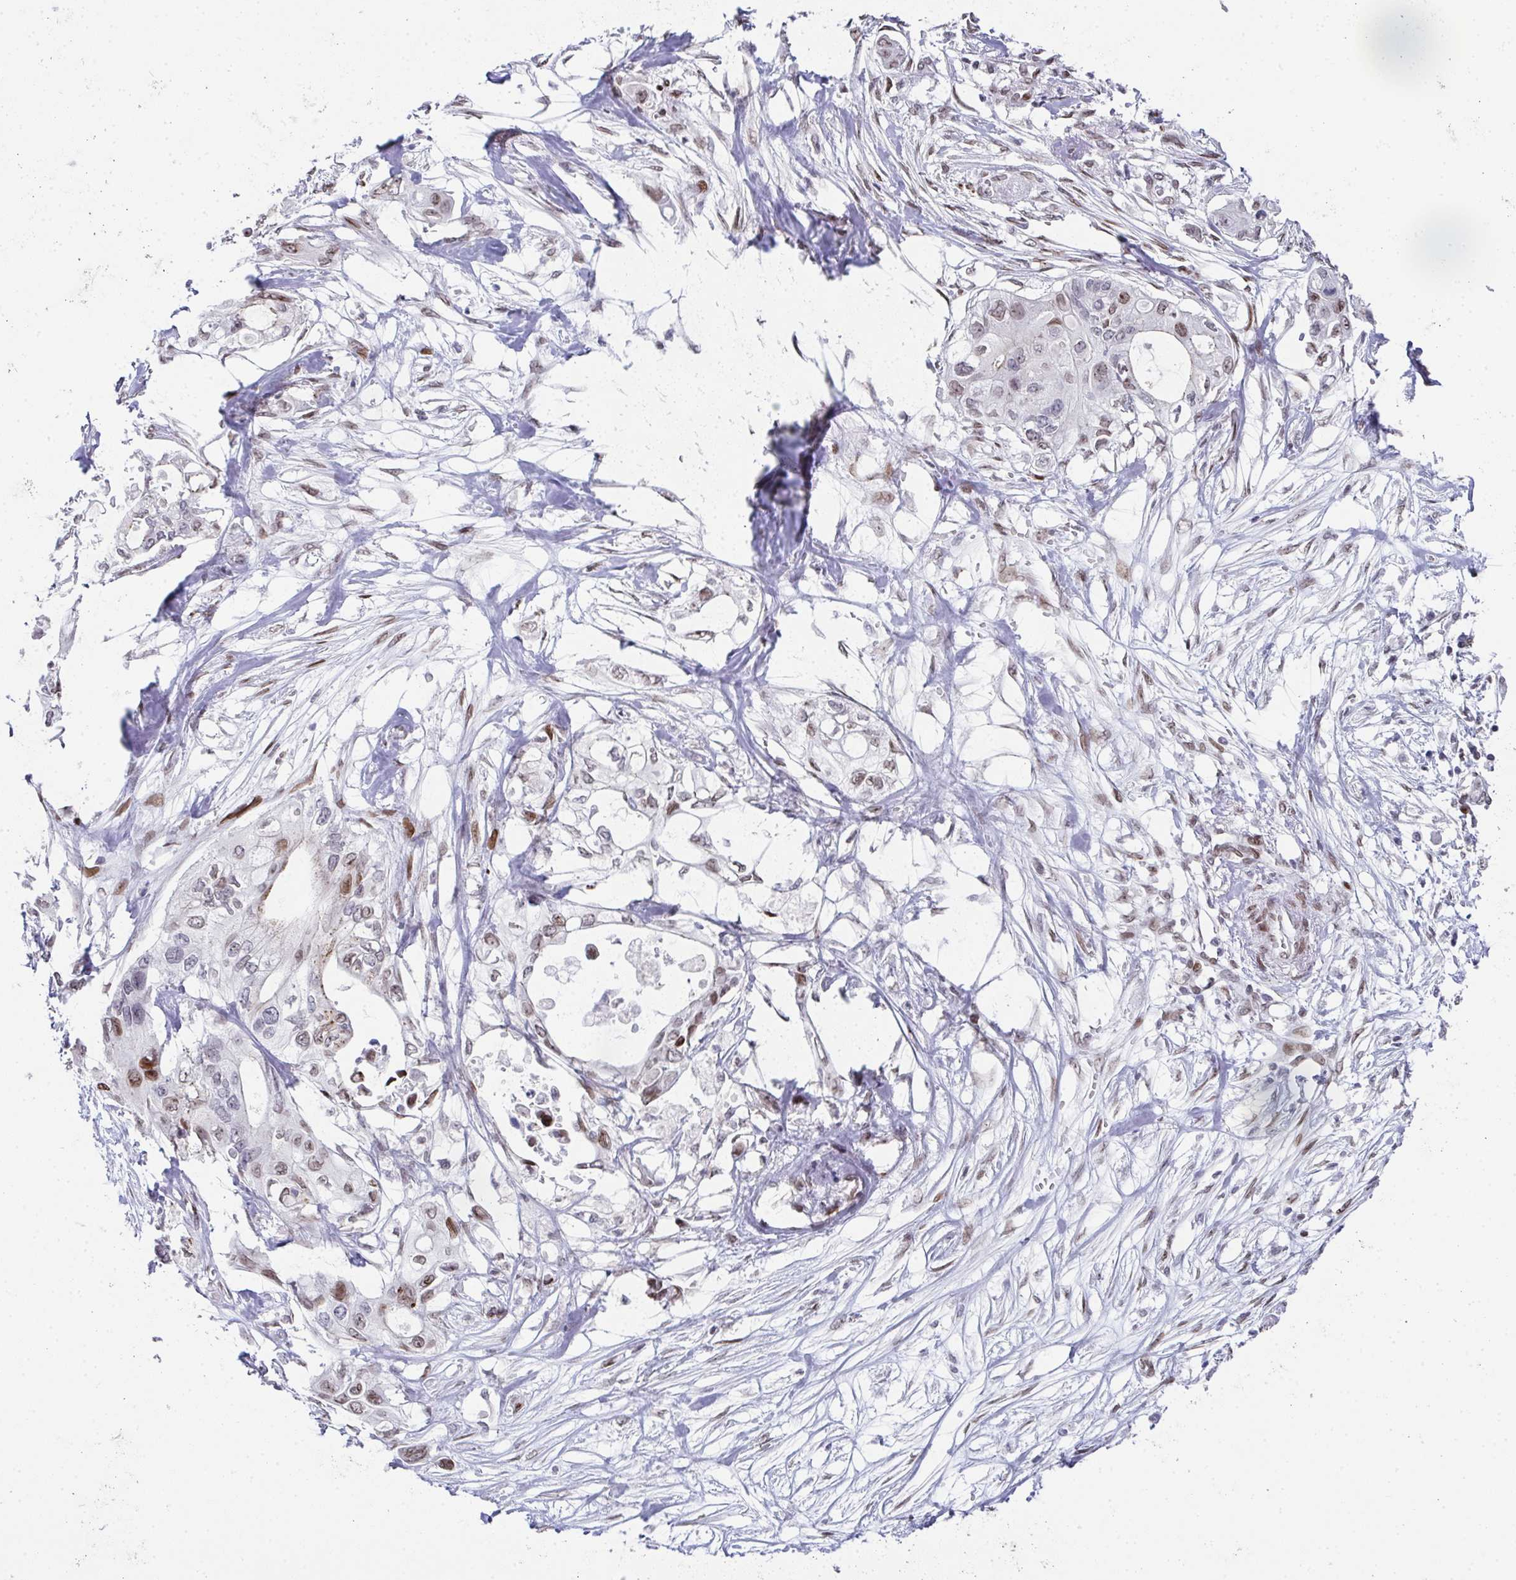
{"staining": {"intensity": "moderate", "quantity": "<25%", "location": "nuclear"}, "tissue": "pancreatic cancer", "cell_type": "Tumor cells", "image_type": "cancer", "snomed": [{"axis": "morphology", "description": "Adenocarcinoma, NOS"}, {"axis": "topography", "description": "Pancreas"}], "caption": "Moderate nuclear expression for a protein is appreciated in approximately <25% of tumor cells of pancreatic cancer (adenocarcinoma) using immunohistochemistry.", "gene": "RB1", "patient": {"sex": "female", "age": 63}}